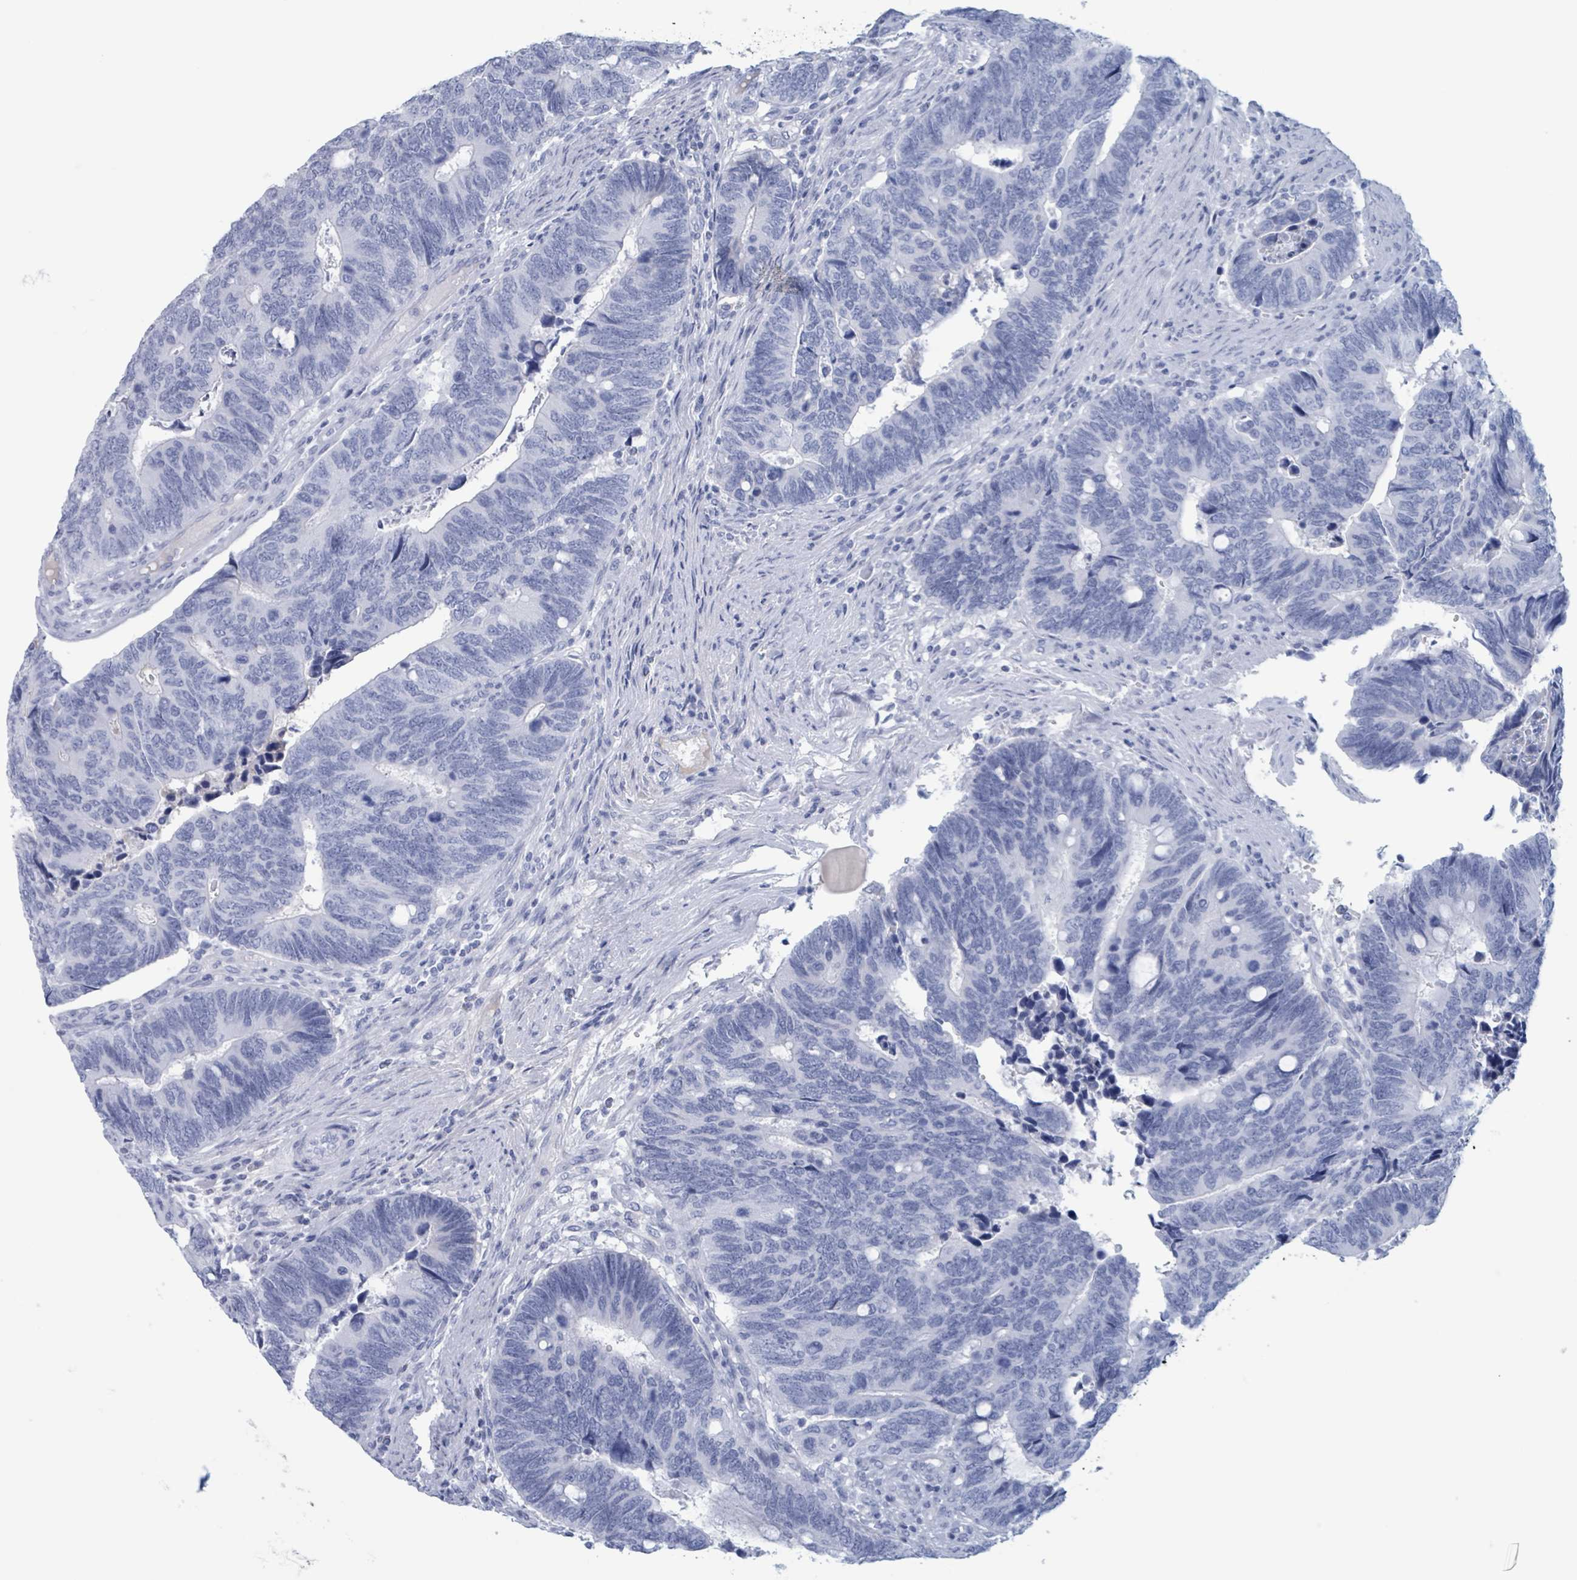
{"staining": {"intensity": "negative", "quantity": "none", "location": "none"}, "tissue": "colorectal cancer", "cell_type": "Tumor cells", "image_type": "cancer", "snomed": [{"axis": "morphology", "description": "Adenocarcinoma, NOS"}, {"axis": "topography", "description": "Colon"}], "caption": "Colorectal adenocarcinoma was stained to show a protein in brown. There is no significant expression in tumor cells.", "gene": "KLK4", "patient": {"sex": "male", "age": 87}}